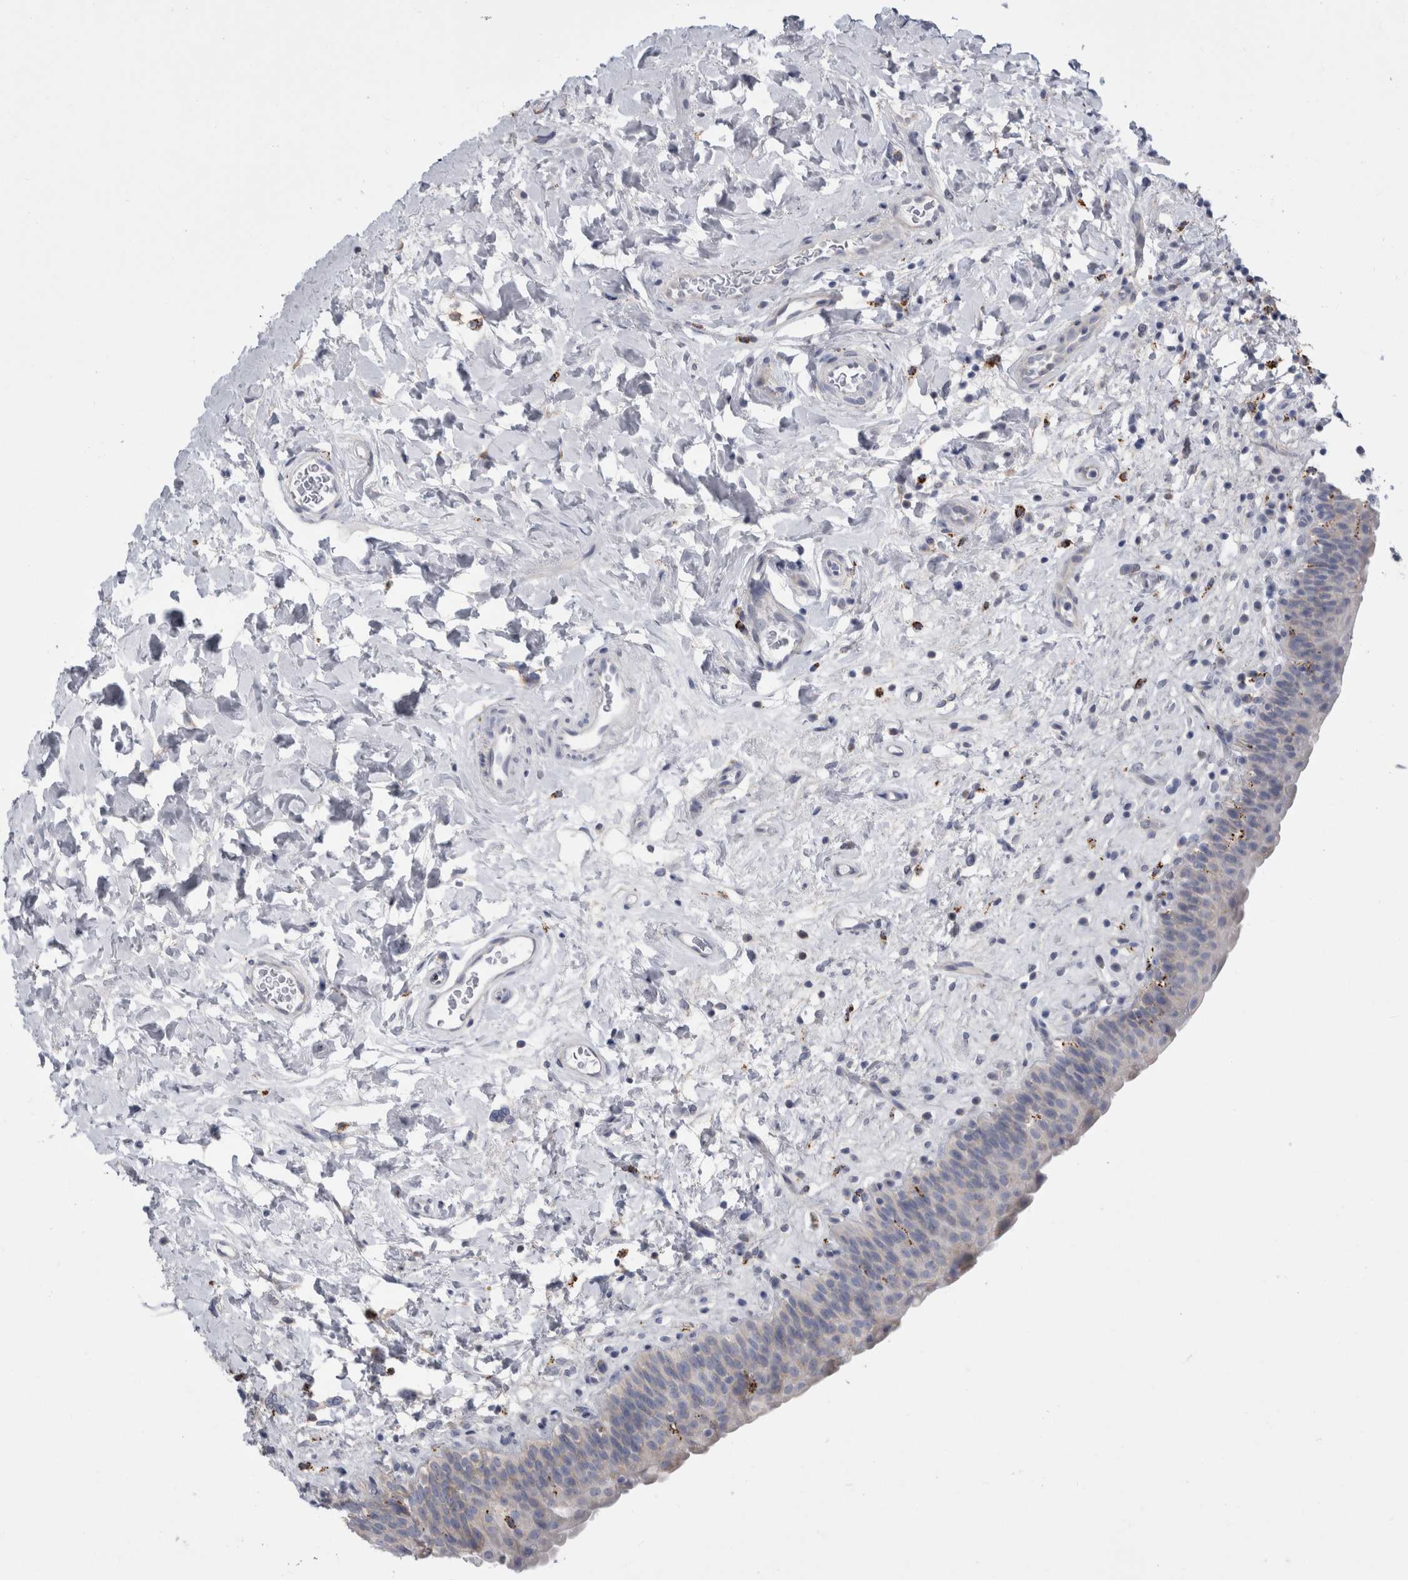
{"staining": {"intensity": "moderate", "quantity": "<25%", "location": "cytoplasmic/membranous"}, "tissue": "urinary bladder", "cell_type": "Urothelial cells", "image_type": "normal", "snomed": [{"axis": "morphology", "description": "Normal tissue, NOS"}, {"axis": "topography", "description": "Urinary bladder"}], "caption": "Immunohistochemistry (IHC) image of unremarkable urinary bladder: urinary bladder stained using immunohistochemistry (IHC) exhibits low levels of moderate protein expression localized specifically in the cytoplasmic/membranous of urothelial cells, appearing as a cytoplasmic/membranous brown color.", "gene": "GATM", "patient": {"sex": "male", "age": 83}}